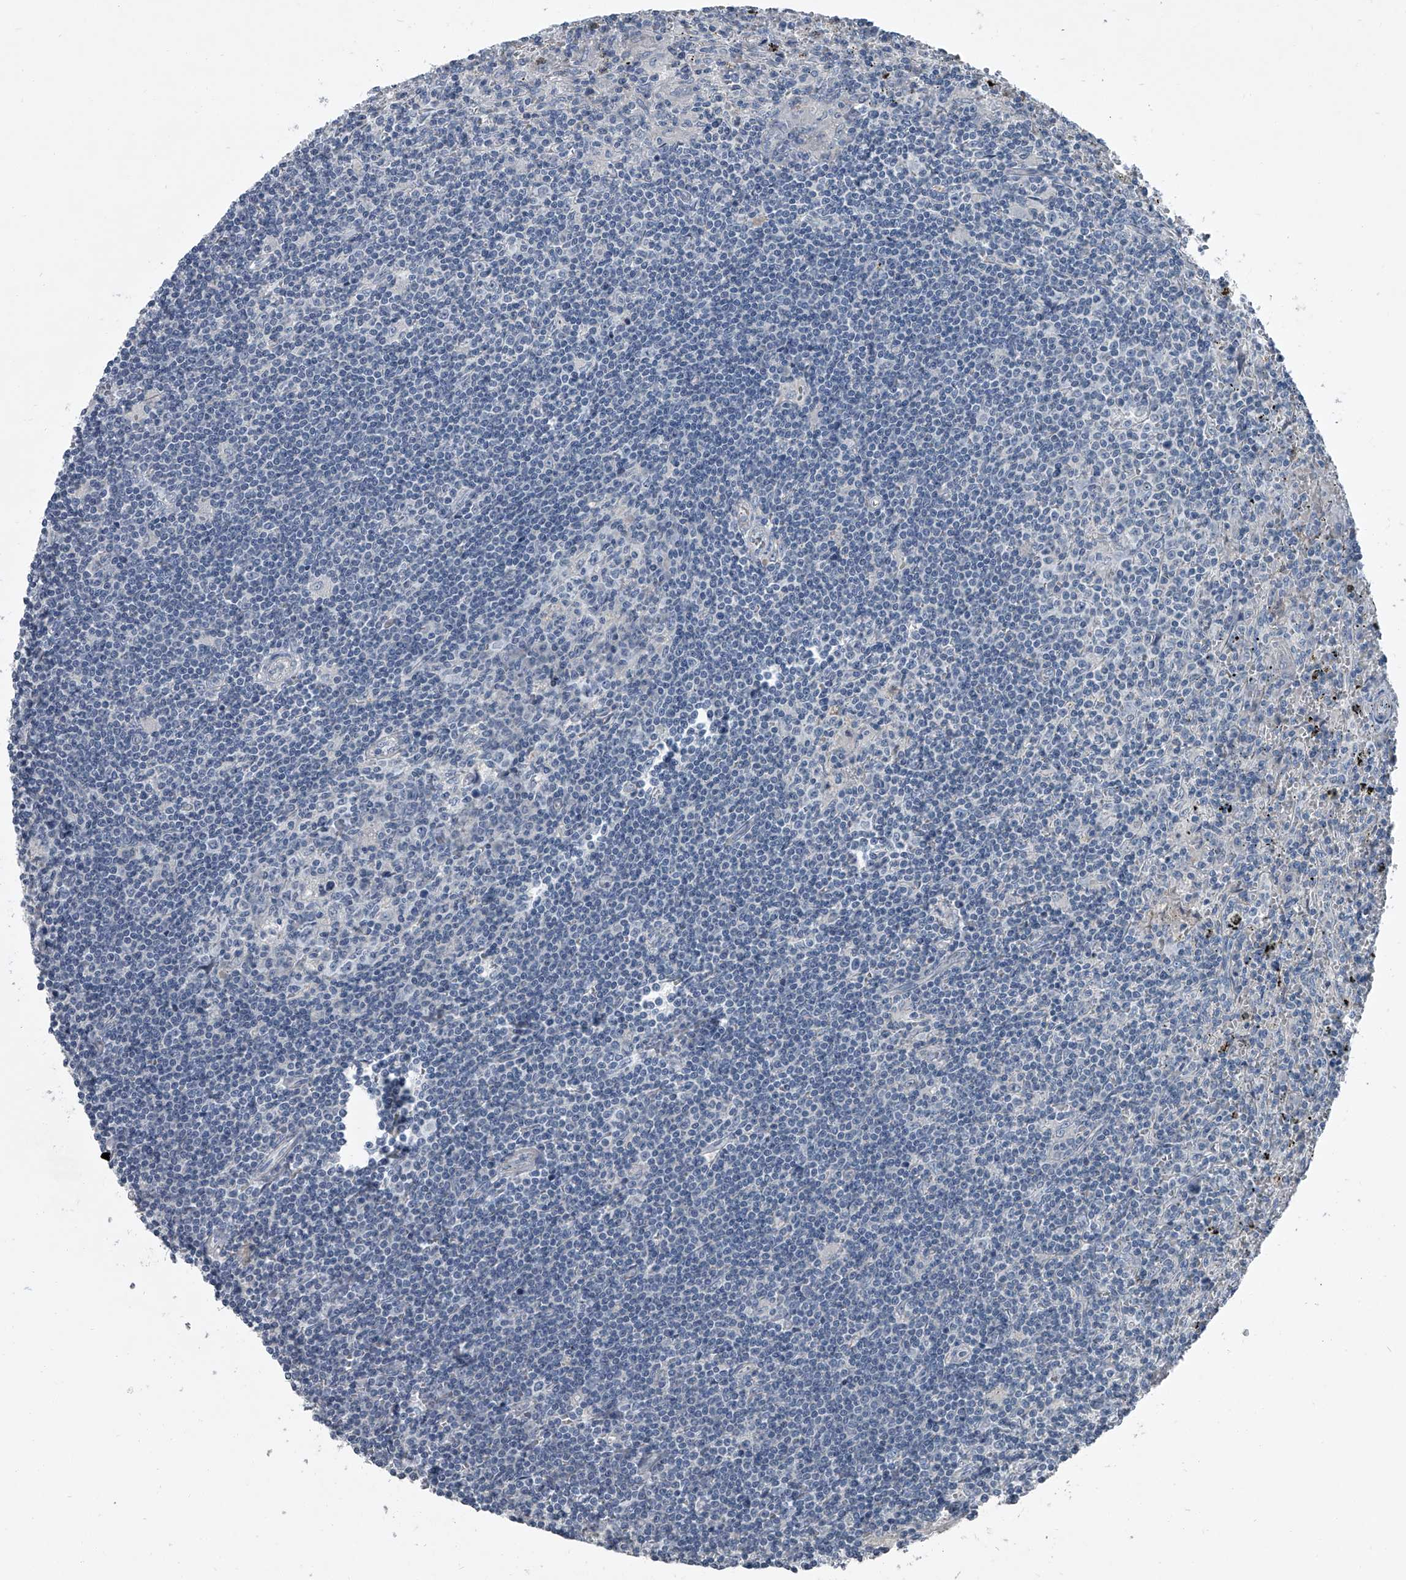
{"staining": {"intensity": "negative", "quantity": "none", "location": "none"}, "tissue": "lymphoma", "cell_type": "Tumor cells", "image_type": "cancer", "snomed": [{"axis": "morphology", "description": "Malignant lymphoma, non-Hodgkin's type, Low grade"}, {"axis": "topography", "description": "Spleen"}], "caption": "A high-resolution image shows immunohistochemistry staining of lymphoma, which shows no significant staining in tumor cells.", "gene": "HEPHL1", "patient": {"sex": "male", "age": 76}}